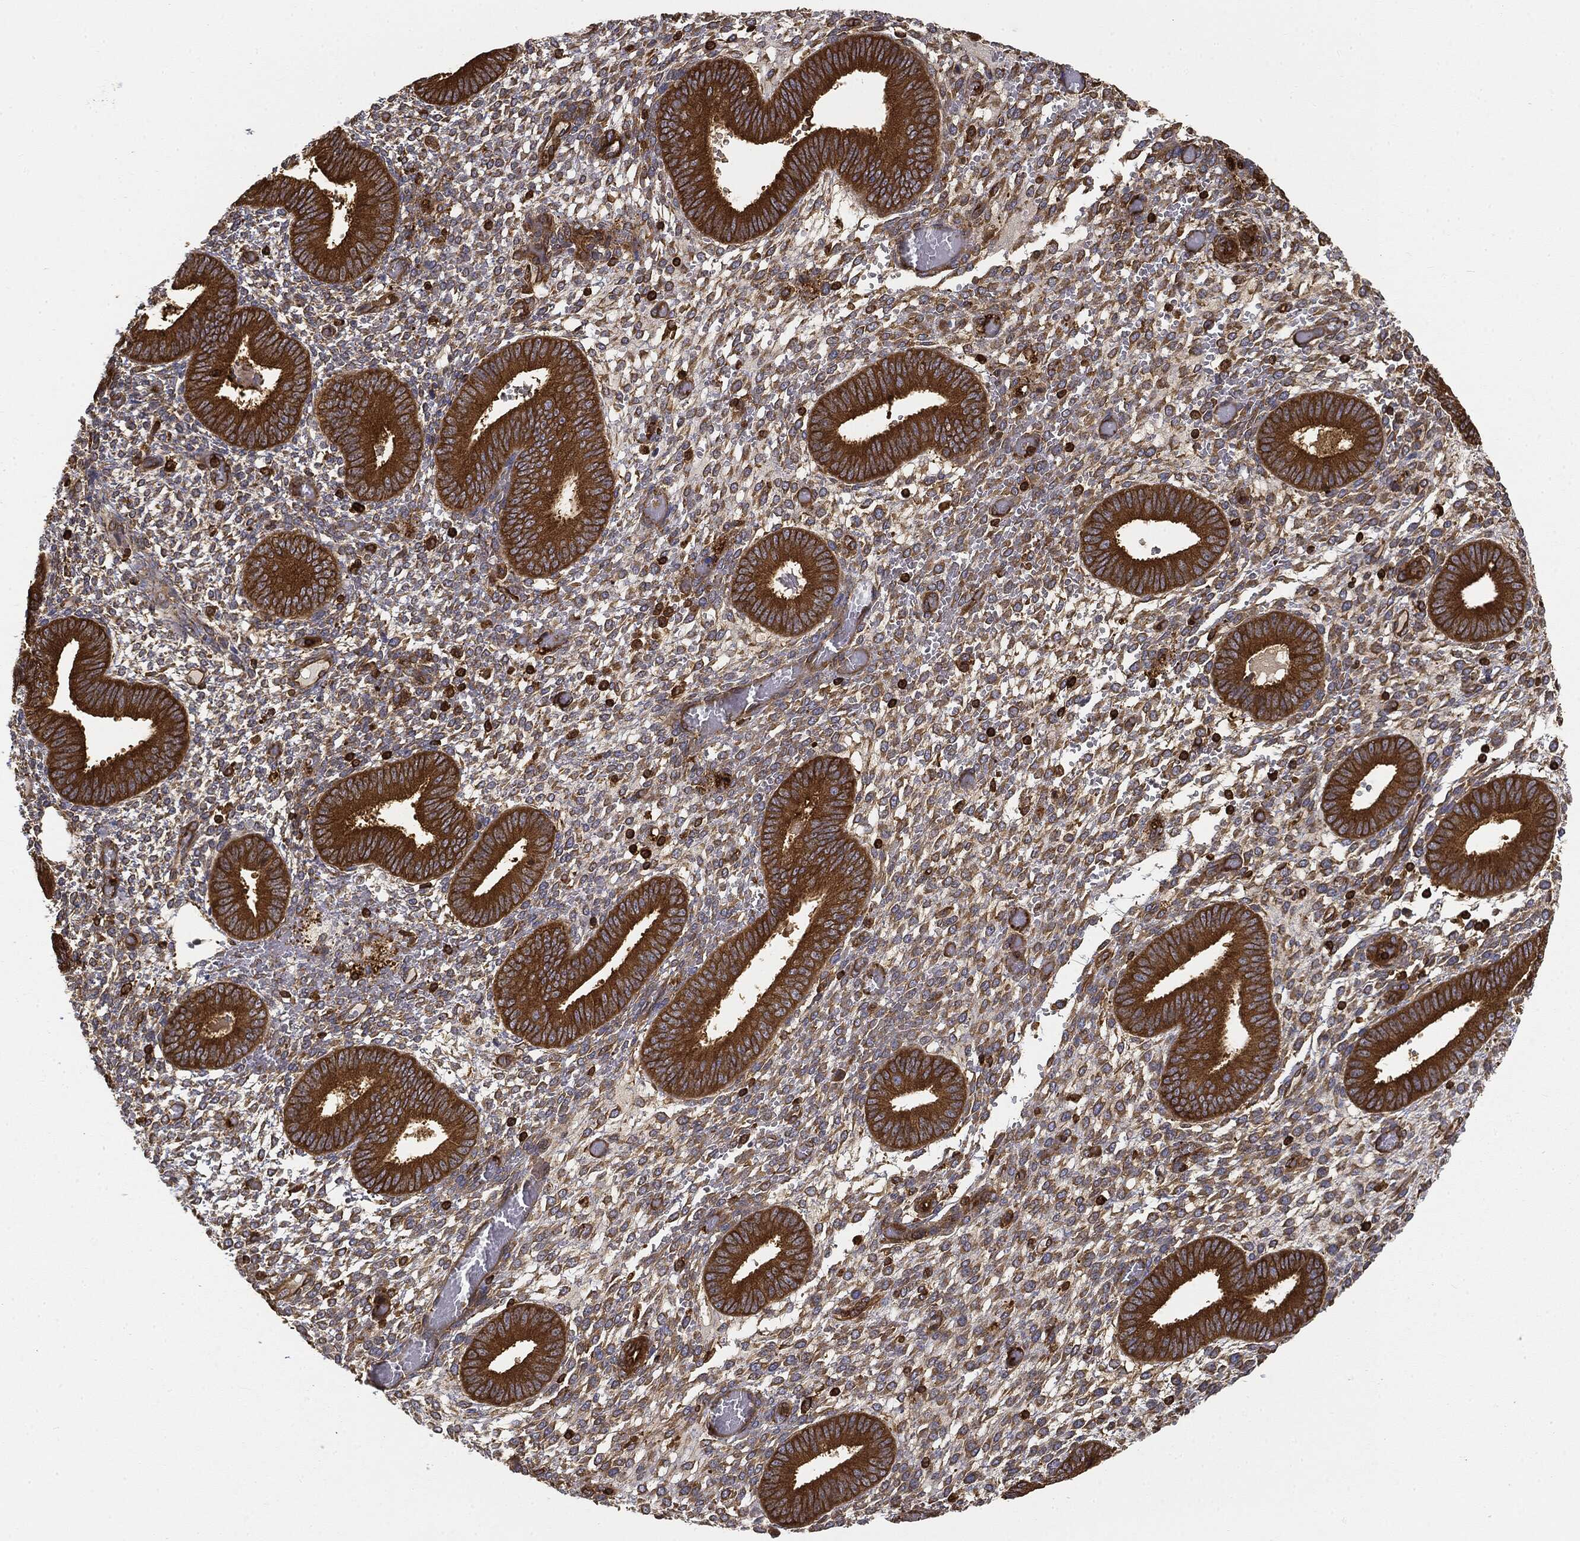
{"staining": {"intensity": "strong", "quantity": "<25%", "location": "cytoplasmic/membranous"}, "tissue": "endometrium", "cell_type": "Cells in endometrial stroma", "image_type": "normal", "snomed": [{"axis": "morphology", "description": "Normal tissue, NOS"}, {"axis": "topography", "description": "Endometrium"}], "caption": "Strong cytoplasmic/membranous protein positivity is present in about <25% of cells in endometrial stroma in endometrium.", "gene": "WDR1", "patient": {"sex": "female", "age": 42}}